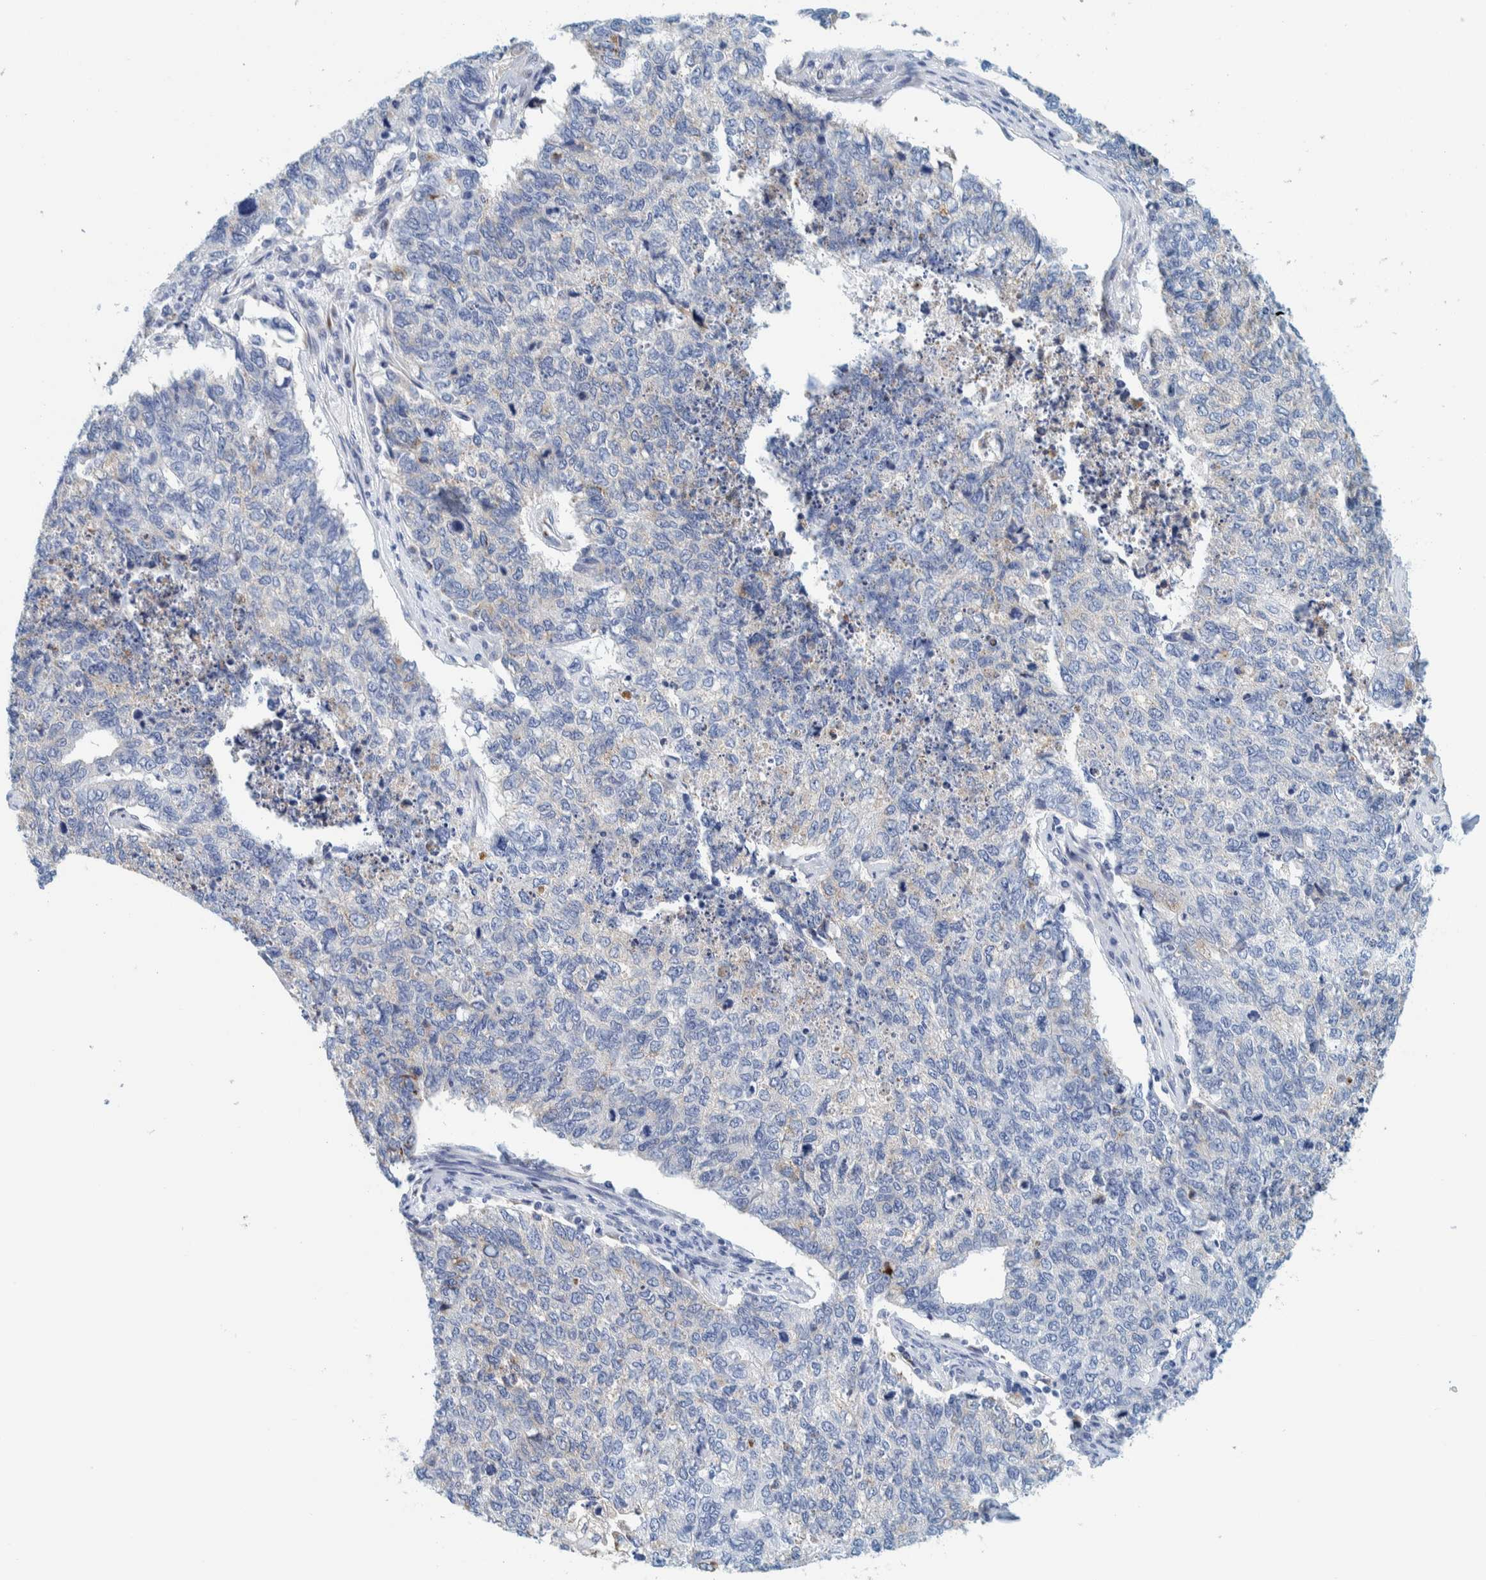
{"staining": {"intensity": "negative", "quantity": "none", "location": "none"}, "tissue": "cervical cancer", "cell_type": "Tumor cells", "image_type": "cancer", "snomed": [{"axis": "morphology", "description": "Squamous cell carcinoma, NOS"}, {"axis": "topography", "description": "Cervix"}], "caption": "IHC of human cervical cancer reveals no expression in tumor cells.", "gene": "MOG", "patient": {"sex": "female", "age": 63}}